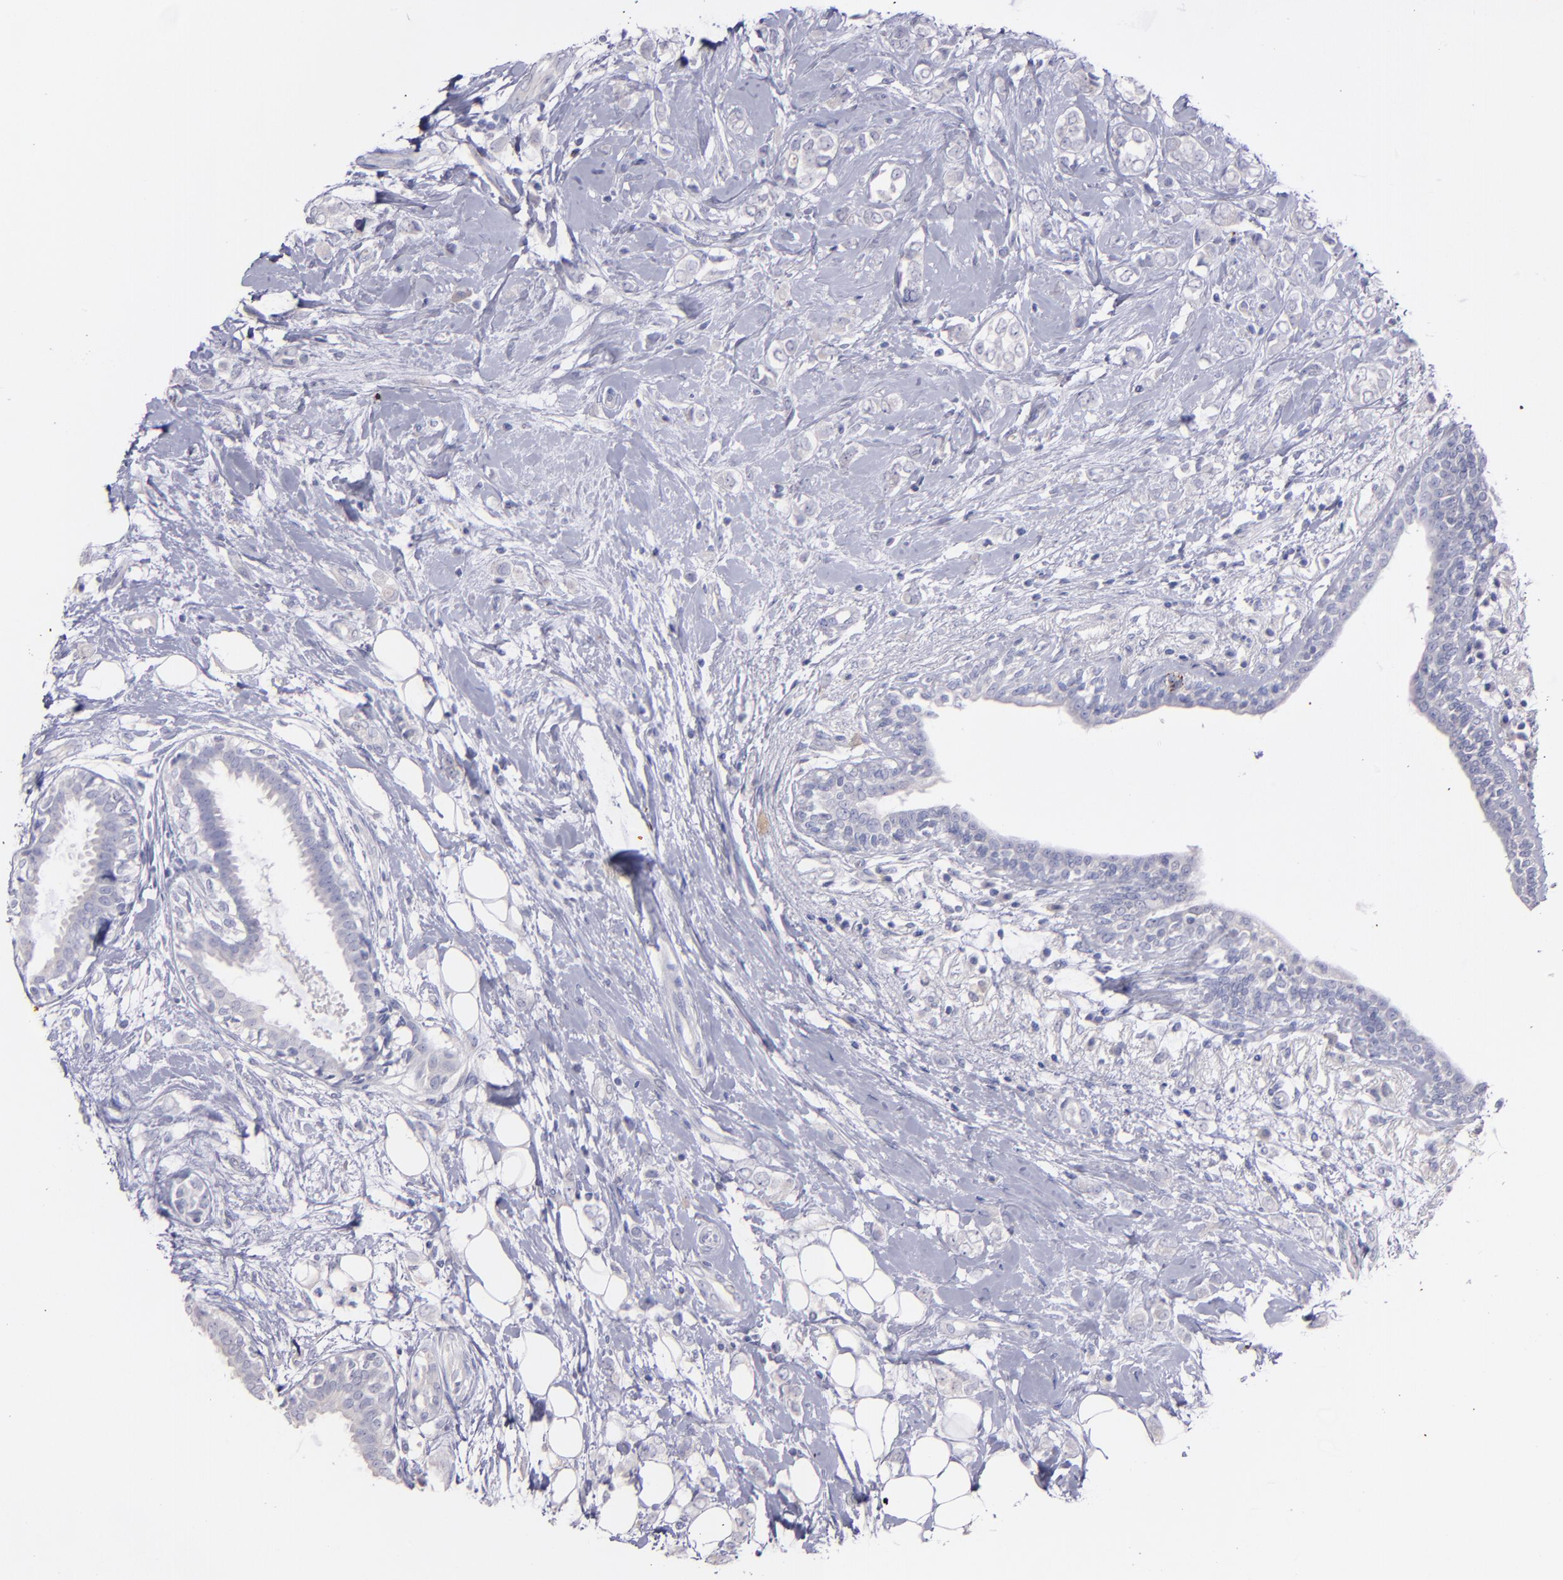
{"staining": {"intensity": "negative", "quantity": "none", "location": "none"}, "tissue": "breast cancer", "cell_type": "Tumor cells", "image_type": "cancer", "snomed": [{"axis": "morphology", "description": "Normal tissue, NOS"}, {"axis": "morphology", "description": "Lobular carcinoma"}, {"axis": "topography", "description": "Breast"}], "caption": "DAB (3,3'-diaminobenzidine) immunohistochemical staining of human breast lobular carcinoma reveals no significant staining in tumor cells. (DAB immunohistochemistry, high magnification).", "gene": "SNAP25", "patient": {"sex": "female", "age": 47}}